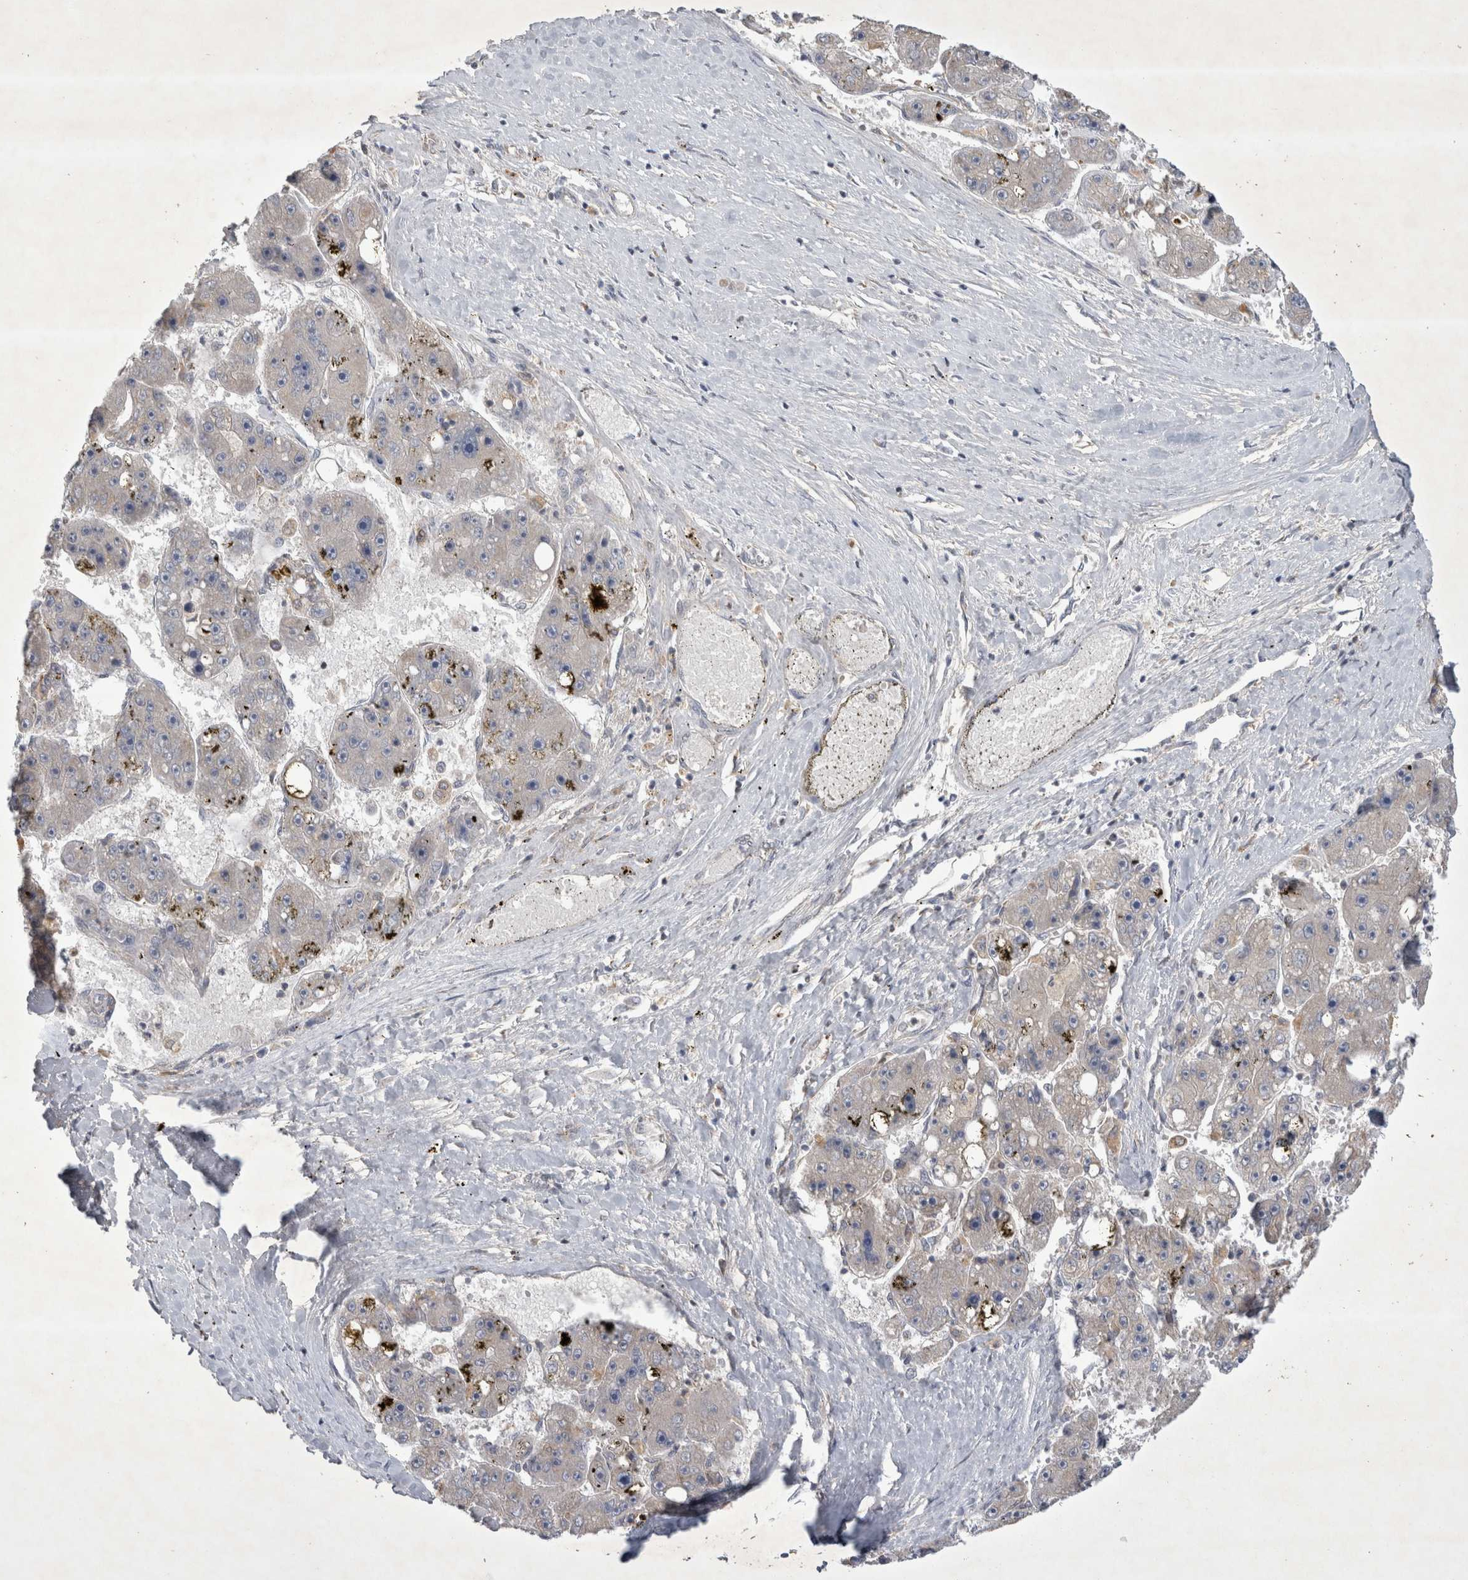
{"staining": {"intensity": "negative", "quantity": "none", "location": "none"}, "tissue": "liver cancer", "cell_type": "Tumor cells", "image_type": "cancer", "snomed": [{"axis": "morphology", "description": "Carcinoma, Hepatocellular, NOS"}, {"axis": "topography", "description": "Liver"}], "caption": "An image of liver cancer (hepatocellular carcinoma) stained for a protein reveals no brown staining in tumor cells.", "gene": "SRD5A3", "patient": {"sex": "female", "age": 61}}